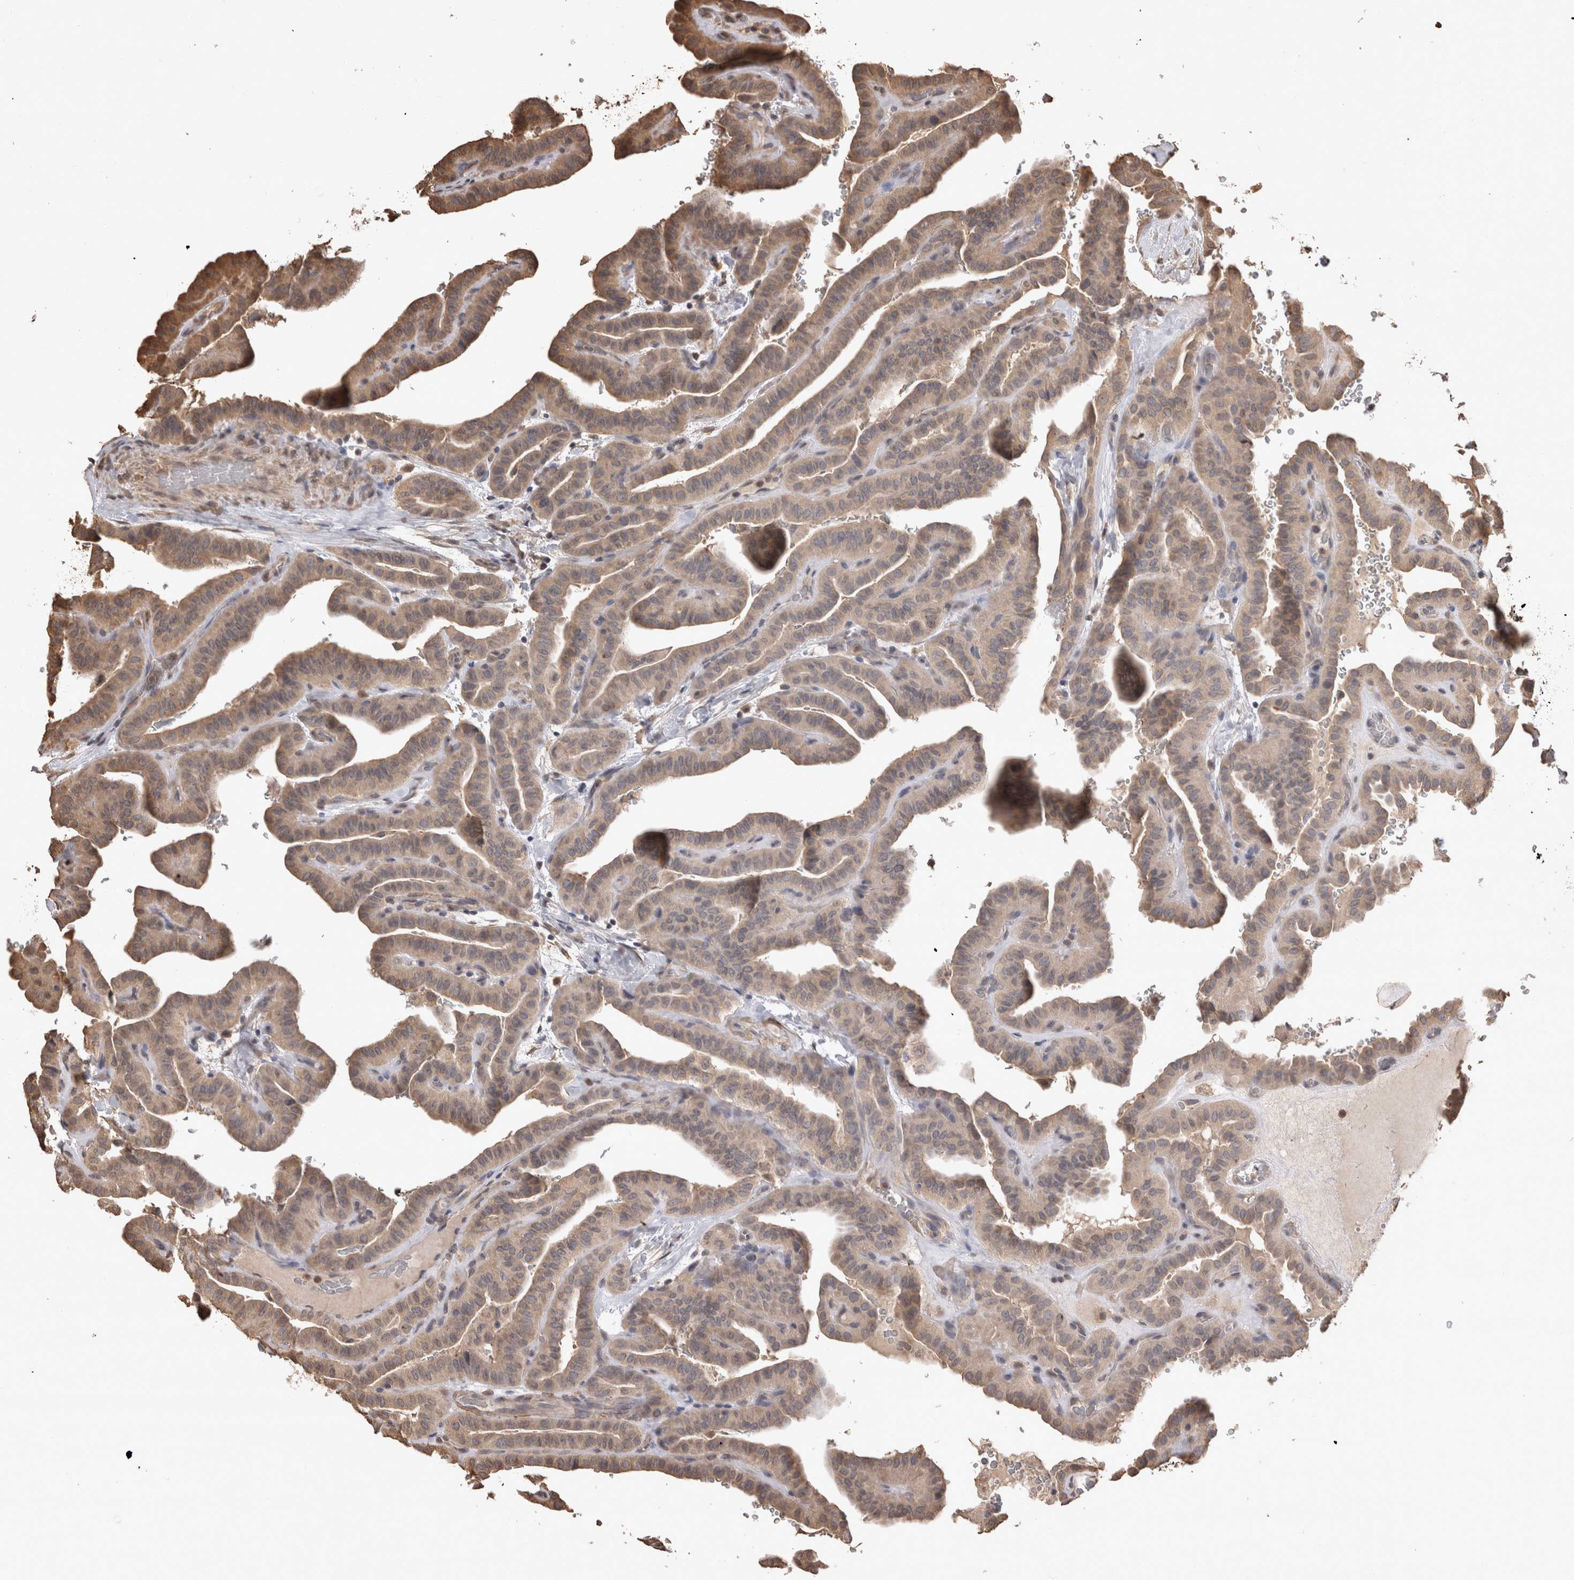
{"staining": {"intensity": "moderate", "quantity": ">75%", "location": "cytoplasmic/membranous"}, "tissue": "thyroid cancer", "cell_type": "Tumor cells", "image_type": "cancer", "snomed": [{"axis": "morphology", "description": "Papillary adenocarcinoma, NOS"}, {"axis": "topography", "description": "Thyroid gland"}], "caption": "Papillary adenocarcinoma (thyroid) tissue demonstrates moderate cytoplasmic/membranous expression in approximately >75% of tumor cells (DAB (3,3'-diaminobenzidine) IHC with brightfield microscopy, high magnification).", "gene": "SOCS5", "patient": {"sex": "male", "age": 77}}